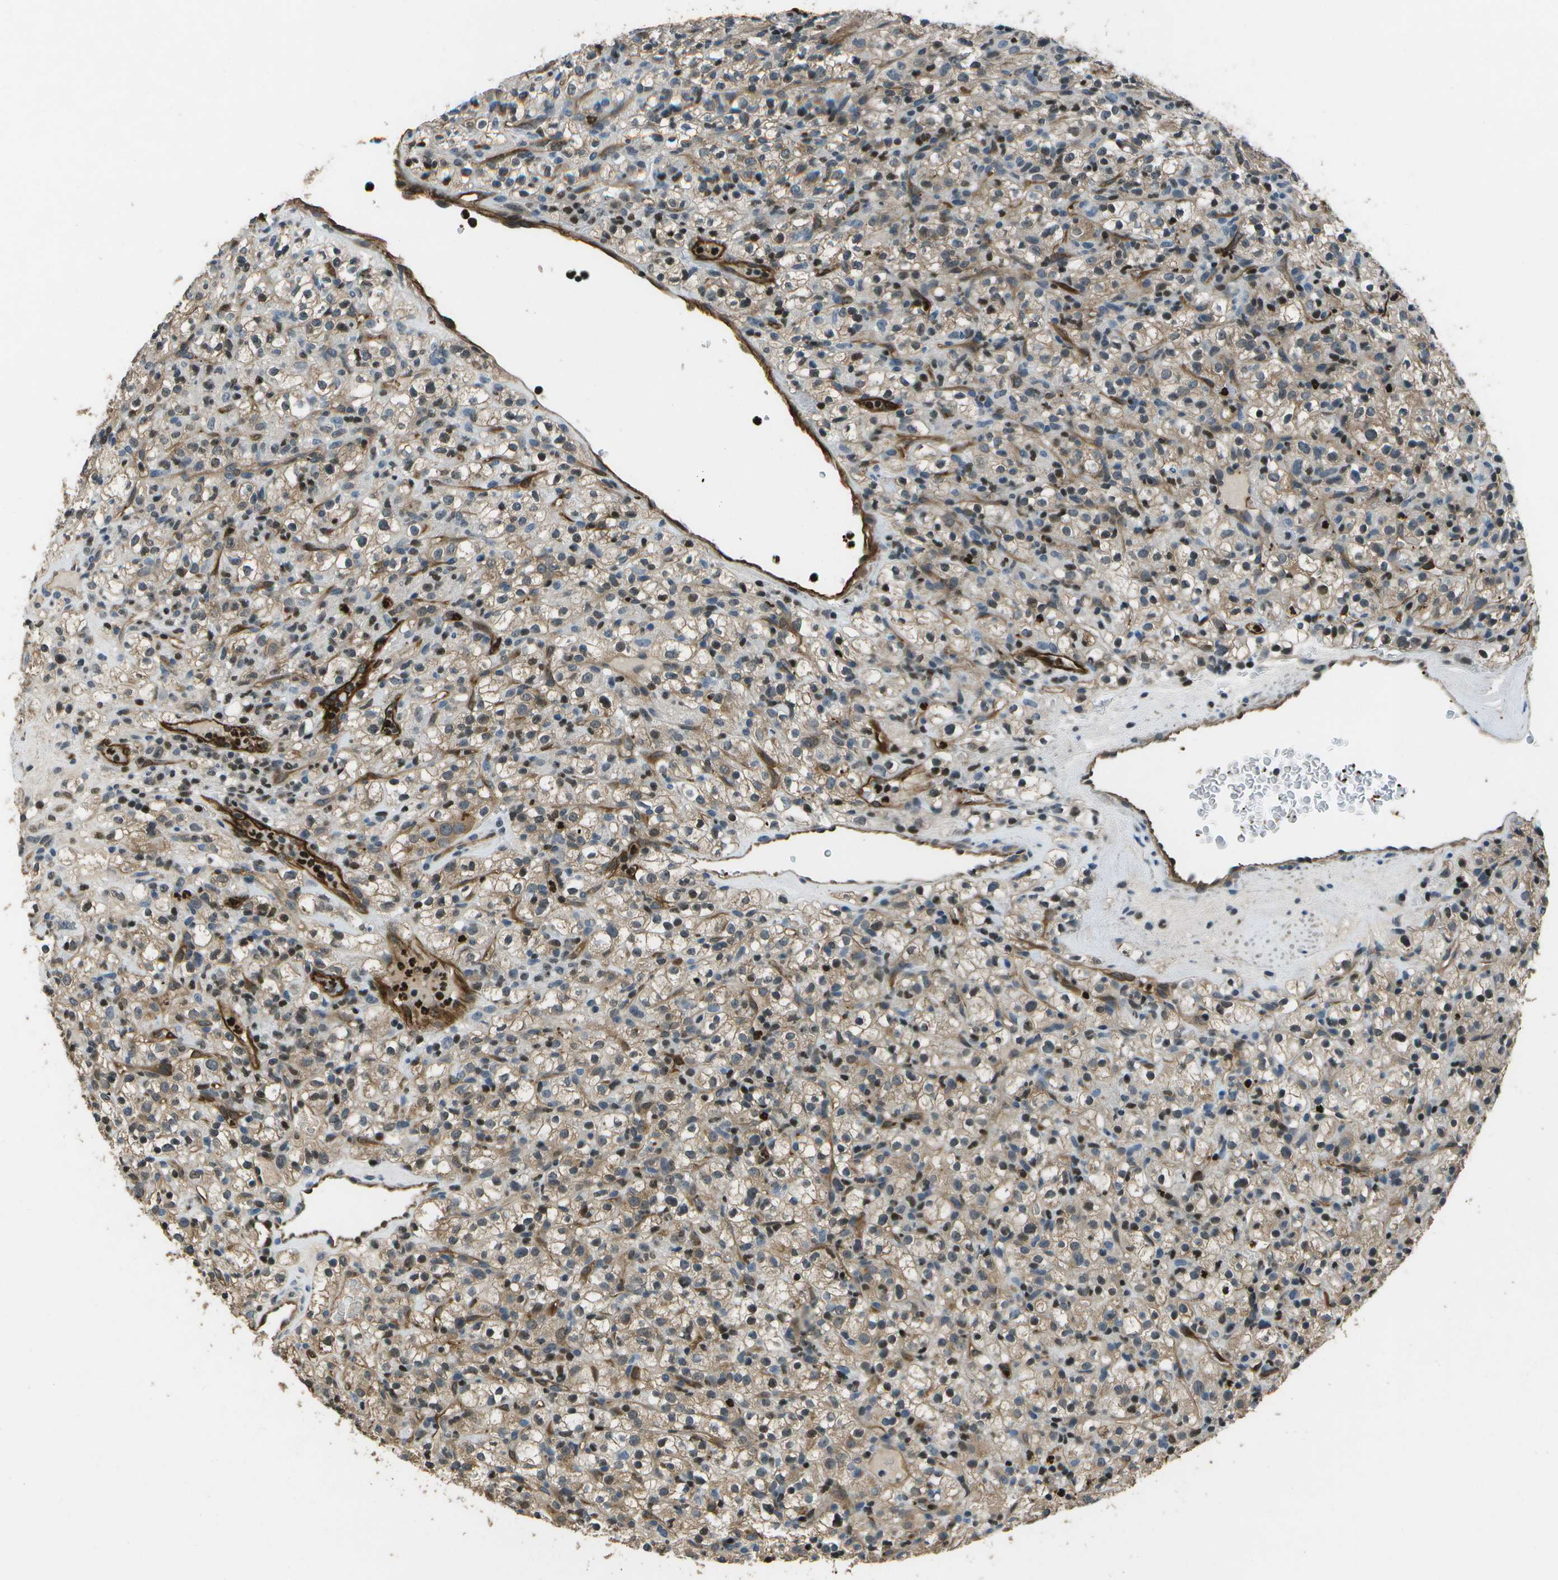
{"staining": {"intensity": "weak", "quantity": ">75%", "location": "cytoplasmic/membranous,nuclear"}, "tissue": "renal cancer", "cell_type": "Tumor cells", "image_type": "cancer", "snomed": [{"axis": "morphology", "description": "Normal tissue, NOS"}, {"axis": "morphology", "description": "Adenocarcinoma, NOS"}, {"axis": "topography", "description": "Kidney"}], "caption": "A histopathology image showing weak cytoplasmic/membranous and nuclear expression in about >75% of tumor cells in renal adenocarcinoma, as visualized by brown immunohistochemical staining.", "gene": "PDLIM1", "patient": {"sex": "female", "age": 72}}